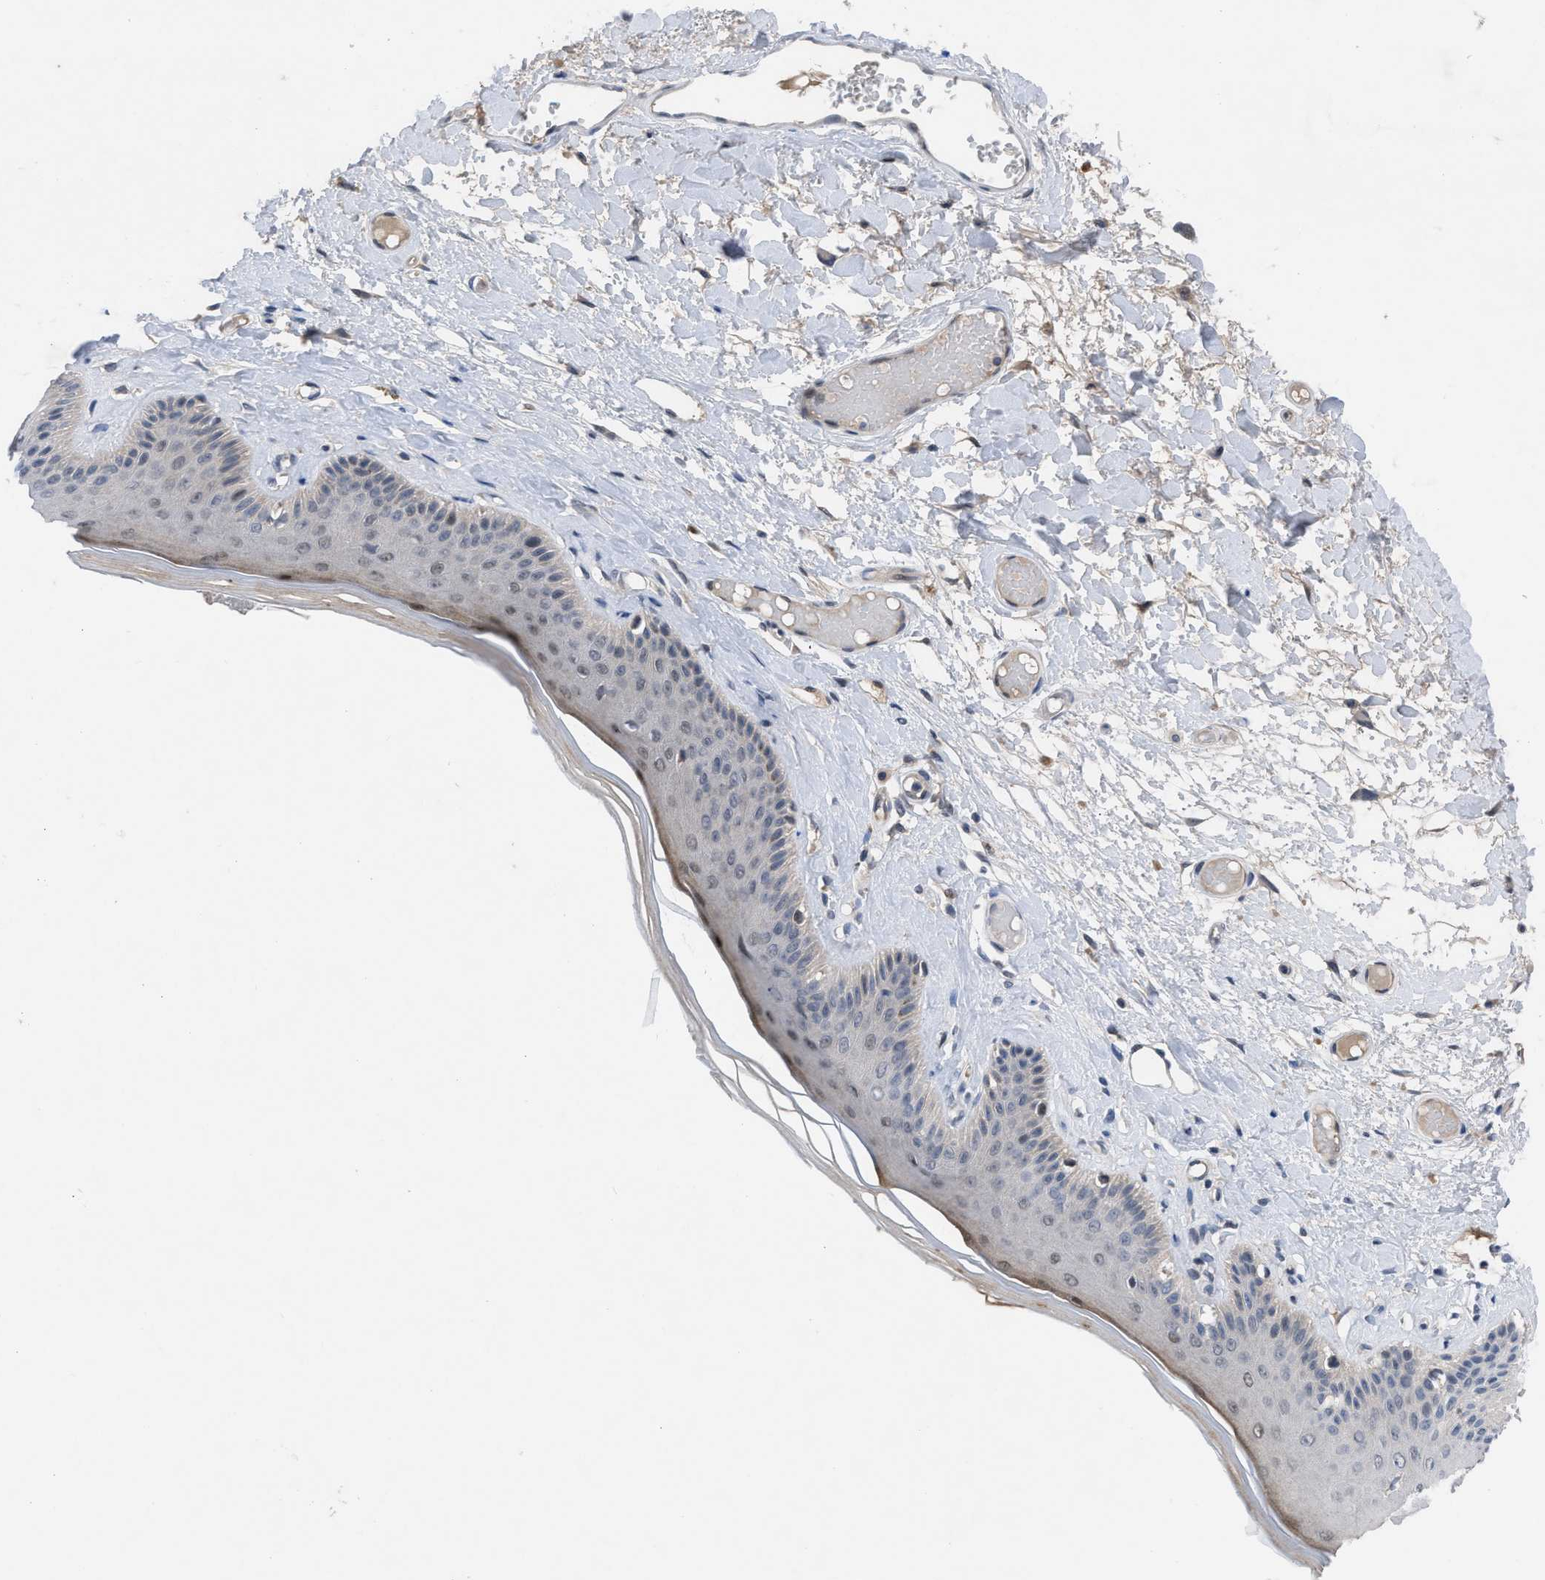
{"staining": {"intensity": "moderate", "quantity": "<25%", "location": "nuclear"}, "tissue": "skin", "cell_type": "Epidermal cells", "image_type": "normal", "snomed": [{"axis": "morphology", "description": "Normal tissue, NOS"}, {"axis": "topography", "description": "Vulva"}], "caption": "This is an image of immunohistochemistry staining of normal skin, which shows moderate expression in the nuclear of epidermal cells.", "gene": "IL17RE", "patient": {"sex": "female", "age": 73}}